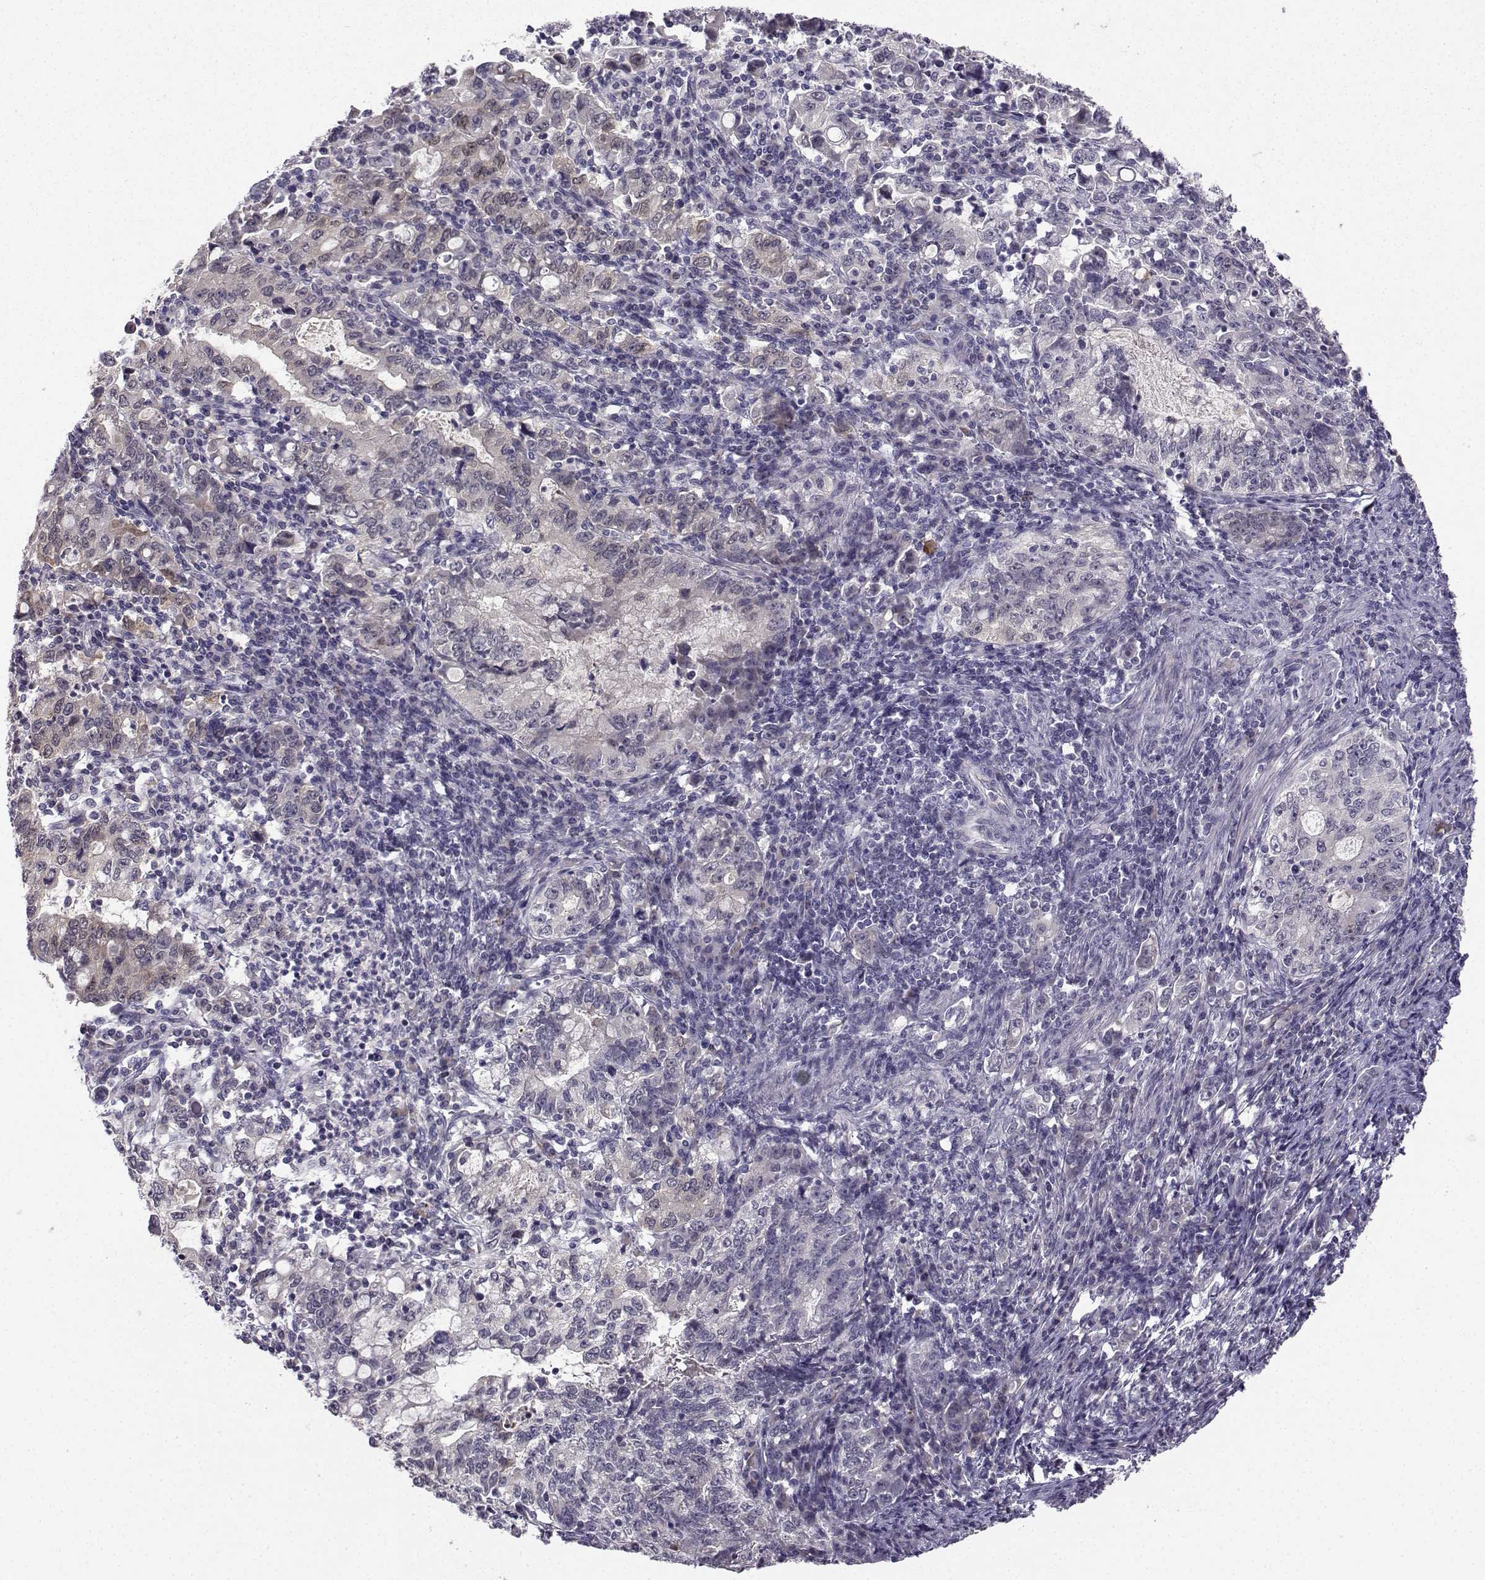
{"staining": {"intensity": "negative", "quantity": "none", "location": "none"}, "tissue": "stomach cancer", "cell_type": "Tumor cells", "image_type": "cancer", "snomed": [{"axis": "morphology", "description": "Adenocarcinoma, NOS"}, {"axis": "topography", "description": "Stomach, lower"}], "caption": "Photomicrograph shows no protein positivity in tumor cells of stomach adenocarcinoma tissue.", "gene": "NQO1", "patient": {"sex": "female", "age": 72}}